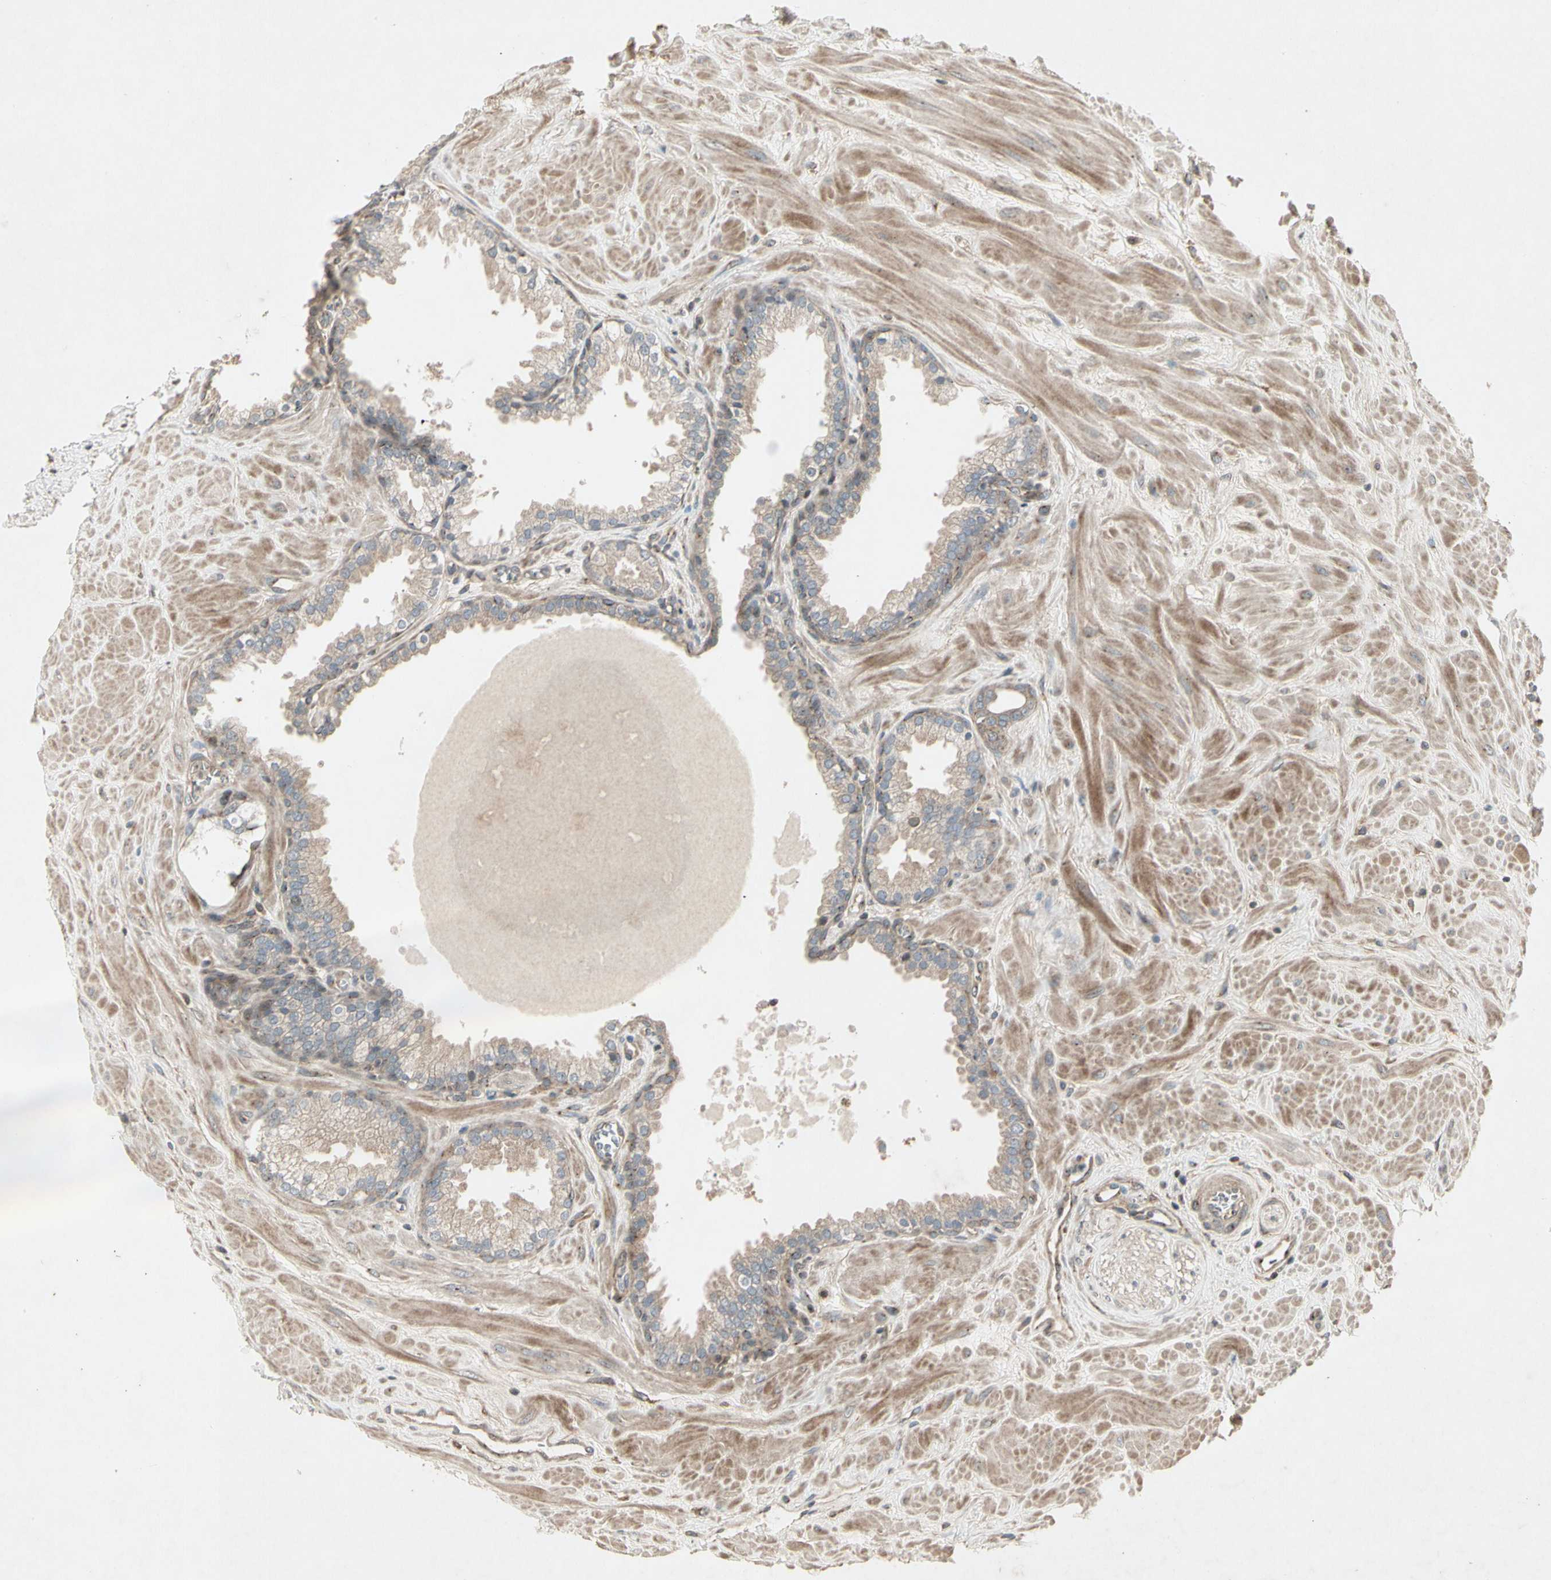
{"staining": {"intensity": "weak", "quantity": ">75%", "location": "cytoplasmic/membranous"}, "tissue": "prostate", "cell_type": "Glandular cells", "image_type": "normal", "snomed": [{"axis": "morphology", "description": "Normal tissue, NOS"}, {"axis": "topography", "description": "Prostate"}], "caption": "DAB (3,3'-diaminobenzidine) immunohistochemical staining of unremarkable prostate exhibits weak cytoplasmic/membranous protein staining in approximately >75% of glandular cells.", "gene": "TEK", "patient": {"sex": "male", "age": 51}}